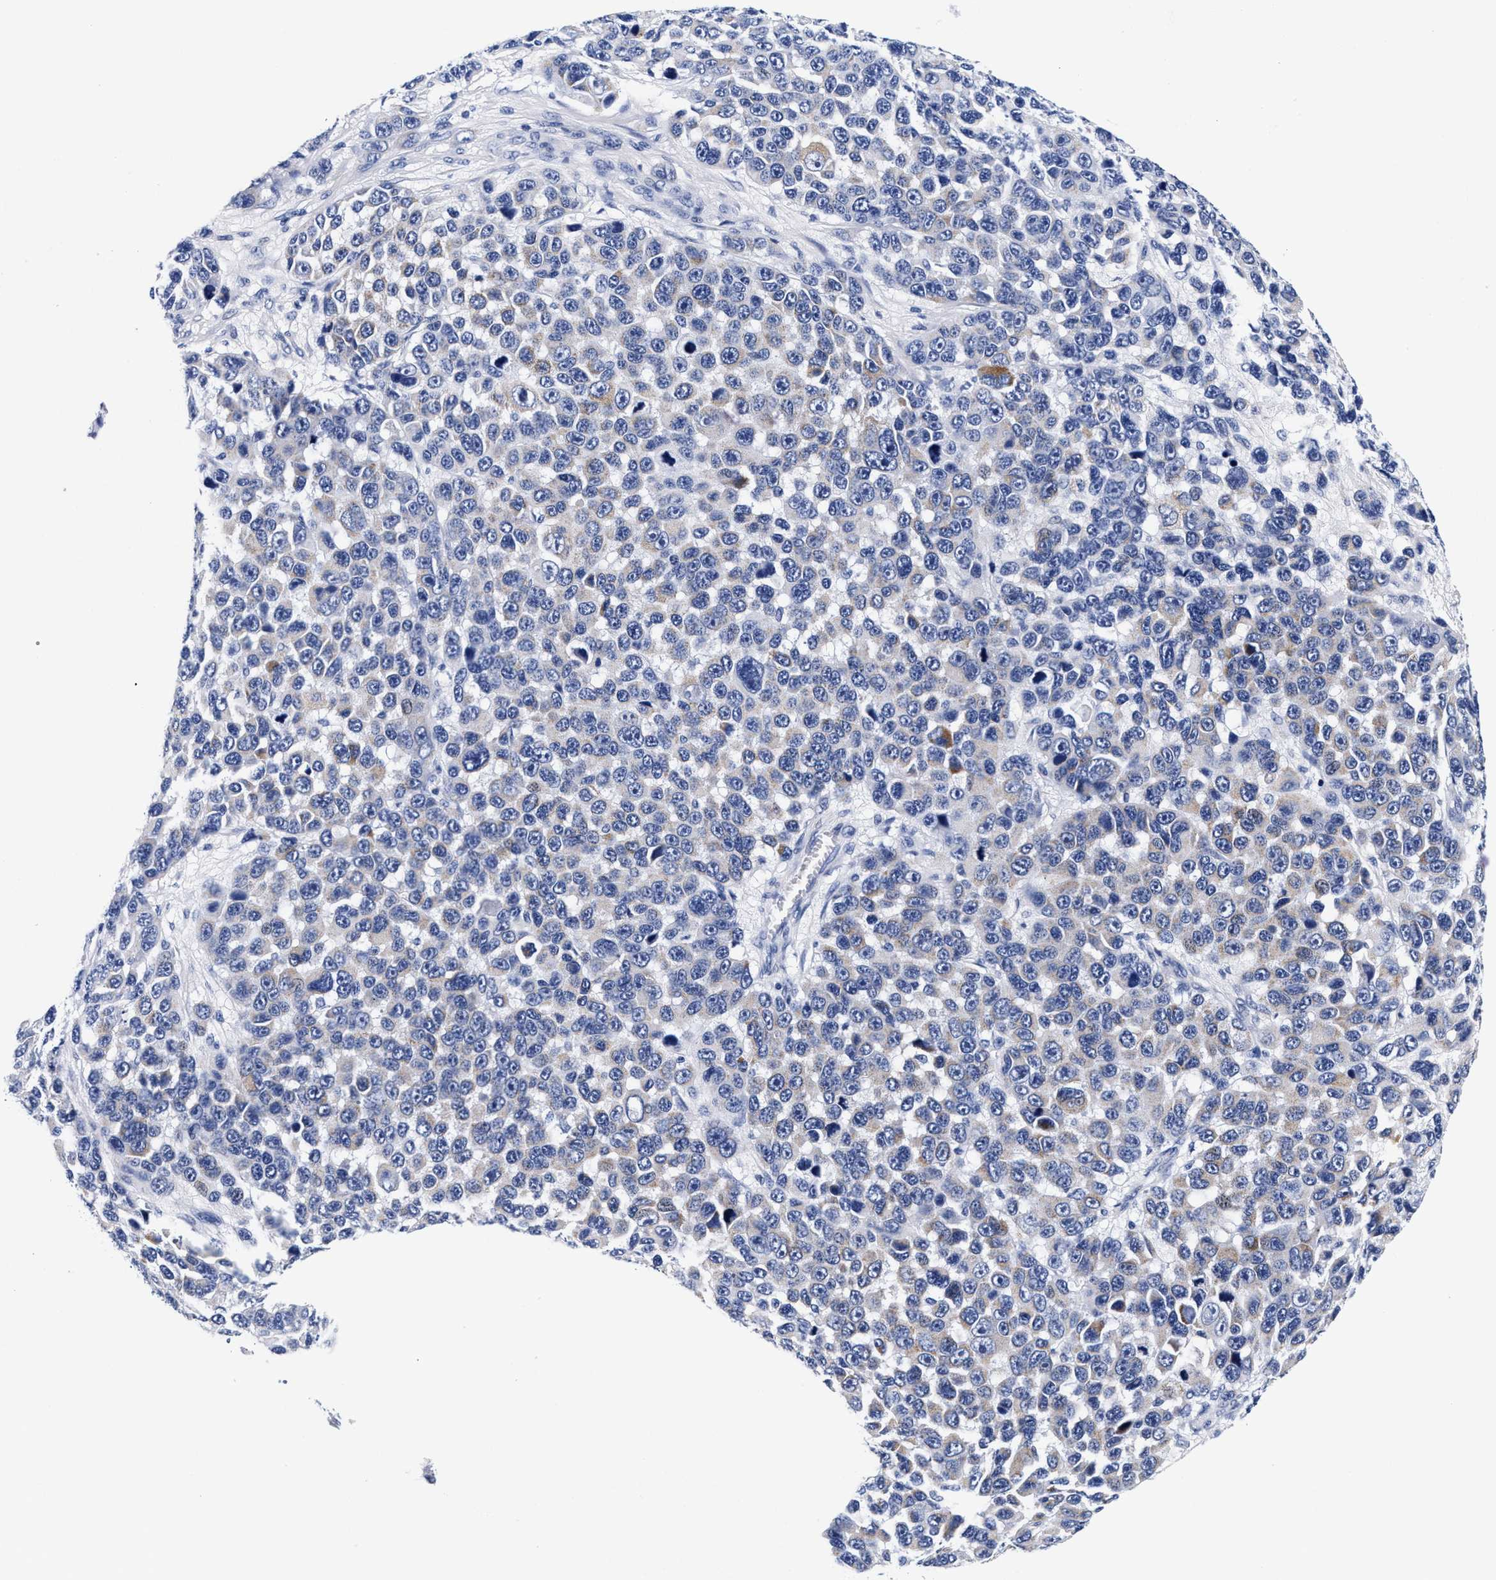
{"staining": {"intensity": "negative", "quantity": "none", "location": "none"}, "tissue": "melanoma", "cell_type": "Tumor cells", "image_type": "cancer", "snomed": [{"axis": "morphology", "description": "Malignant melanoma, NOS"}, {"axis": "topography", "description": "Skin"}], "caption": "High power microscopy micrograph of an IHC micrograph of melanoma, revealing no significant staining in tumor cells. (DAB IHC with hematoxylin counter stain).", "gene": "RAB3B", "patient": {"sex": "male", "age": 53}}